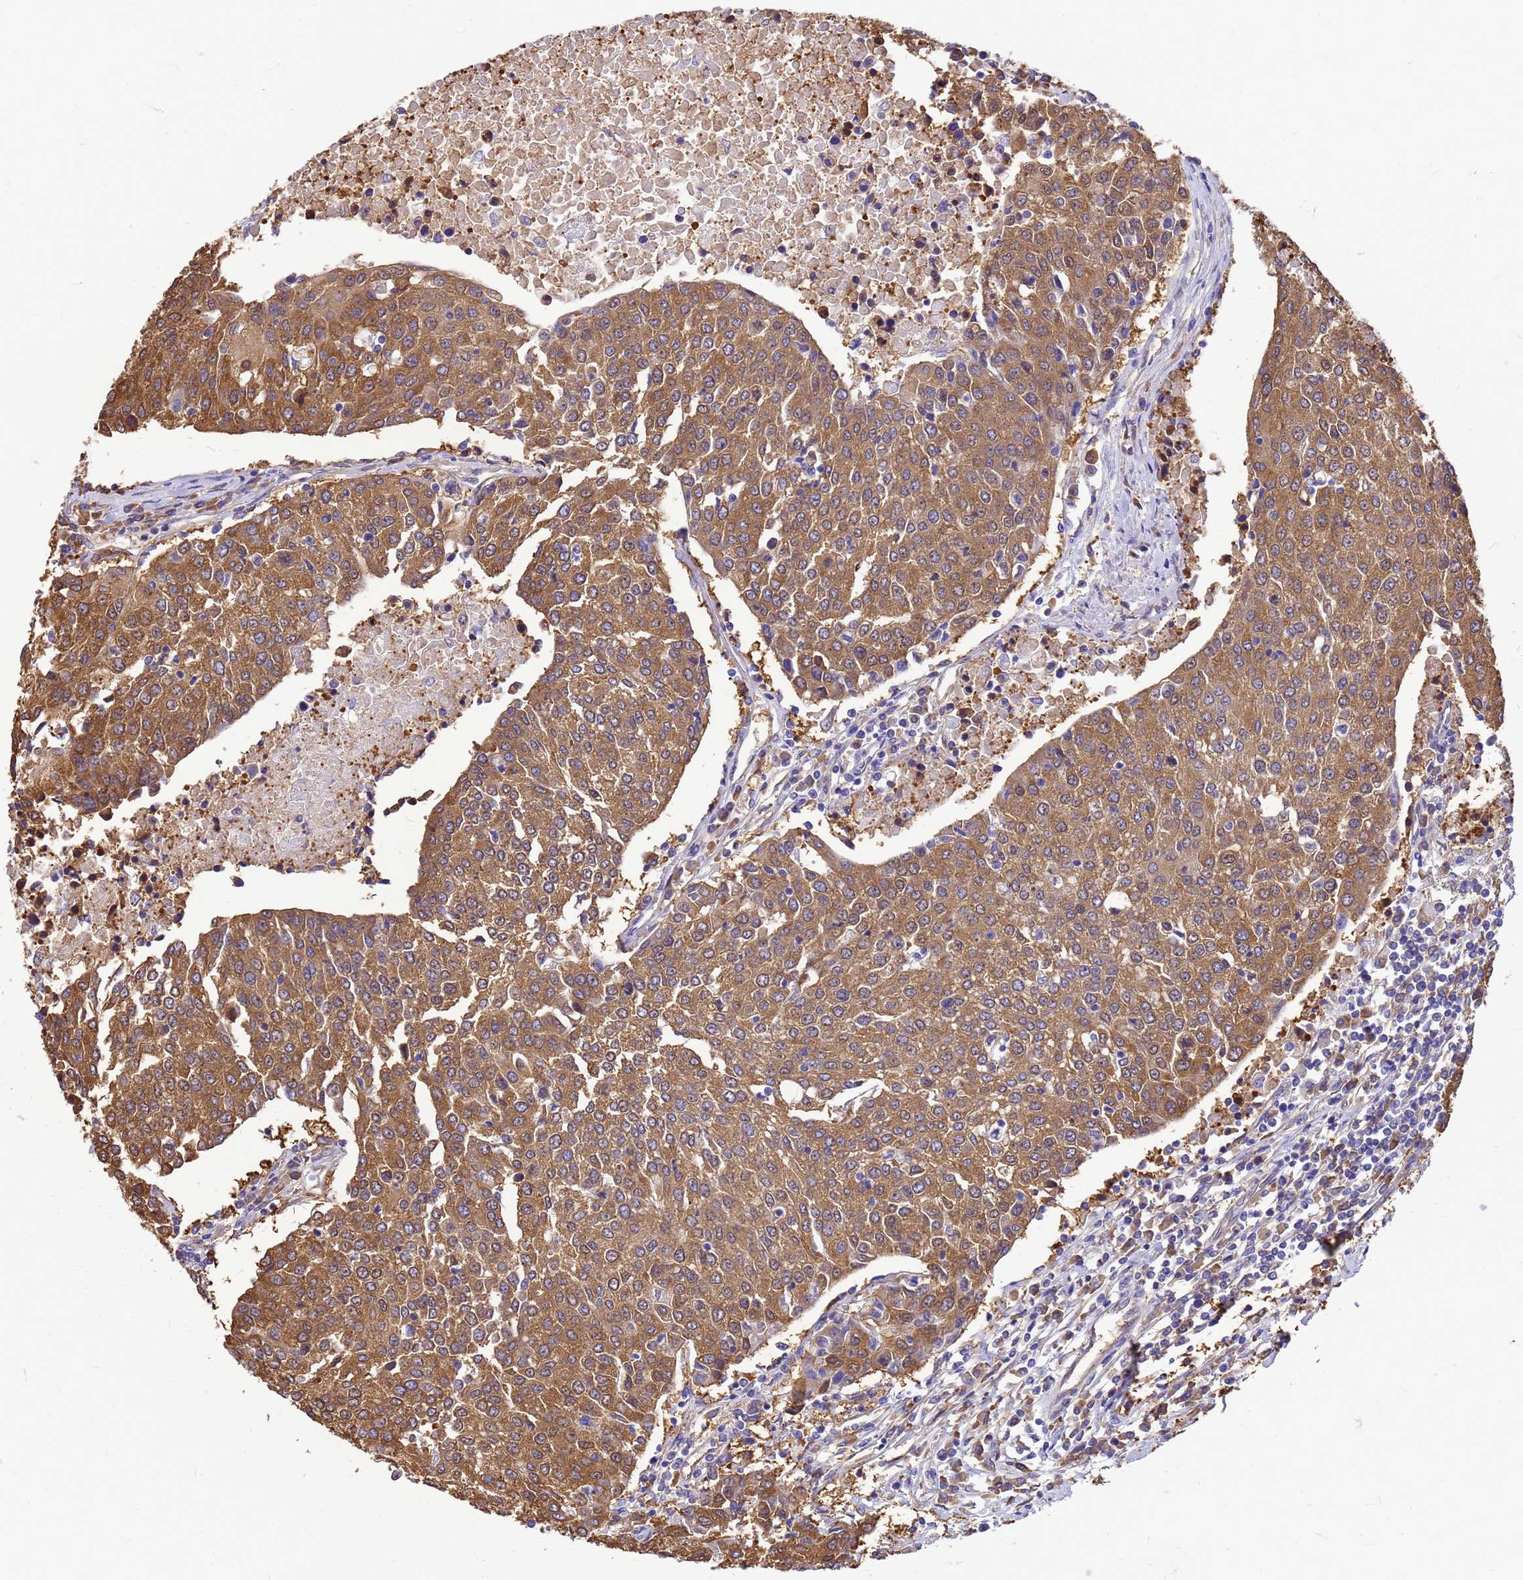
{"staining": {"intensity": "moderate", "quantity": ">75%", "location": "cytoplasmic/membranous"}, "tissue": "urothelial cancer", "cell_type": "Tumor cells", "image_type": "cancer", "snomed": [{"axis": "morphology", "description": "Urothelial carcinoma, High grade"}, {"axis": "topography", "description": "Urinary bladder"}], "caption": "Immunohistochemical staining of urothelial carcinoma (high-grade) displays medium levels of moderate cytoplasmic/membranous protein positivity in approximately >75% of tumor cells.", "gene": "GID4", "patient": {"sex": "female", "age": 85}}